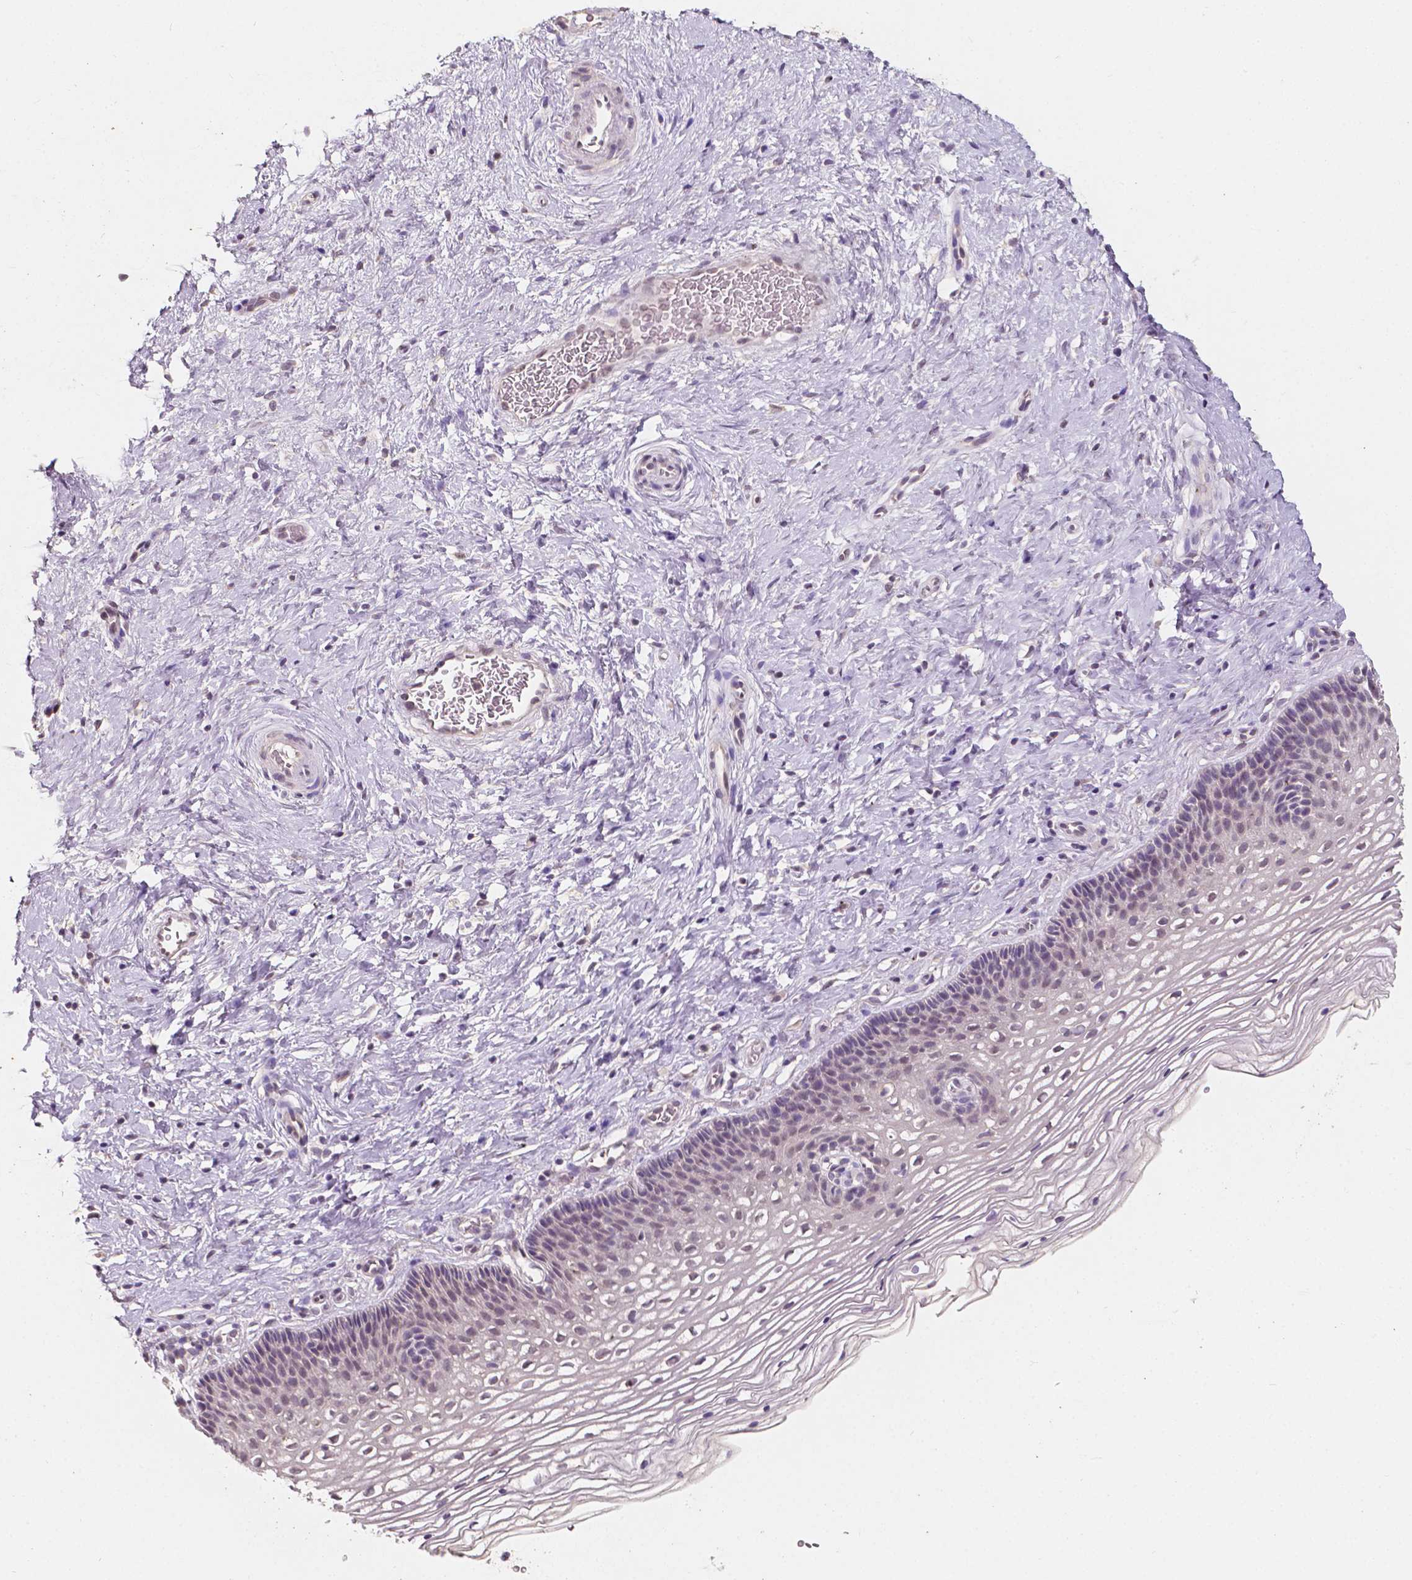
{"staining": {"intensity": "negative", "quantity": "none", "location": "none"}, "tissue": "cervix", "cell_type": "Glandular cells", "image_type": "normal", "snomed": [{"axis": "morphology", "description": "Normal tissue, NOS"}, {"axis": "topography", "description": "Cervix"}], "caption": "An IHC photomicrograph of benign cervix is shown. There is no staining in glandular cells of cervix. (Brightfield microscopy of DAB (3,3'-diaminobenzidine) immunohistochemistry at high magnification).", "gene": "TAL1", "patient": {"sex": "female", "age": 34}}